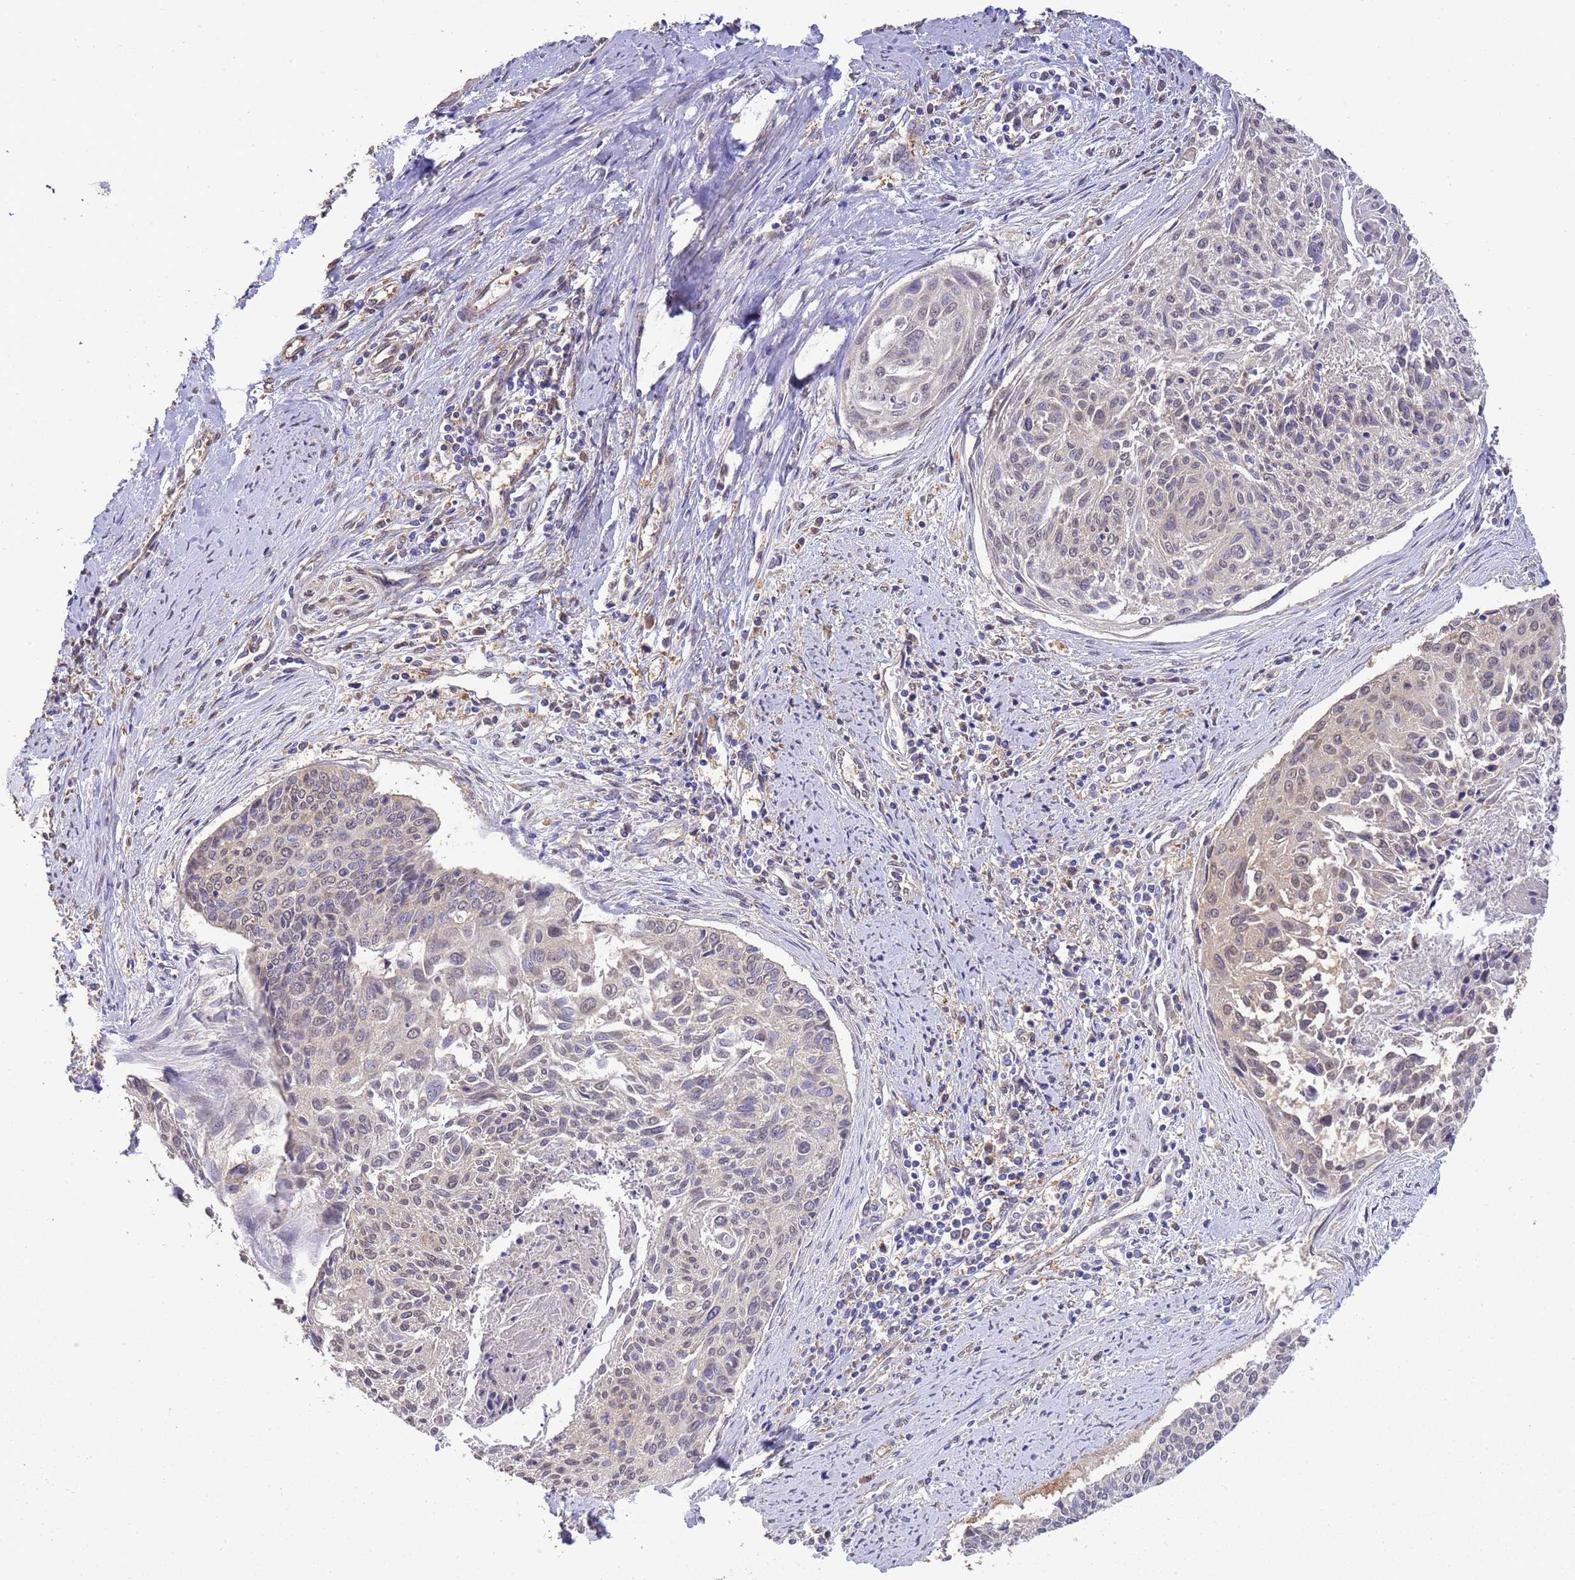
{"staining": {"intensity": "weak", "quantity": "<25%", "location": "nuclear"}, "tissue": "cervical cancer", "cell_type": "Tumor cells", "image_type": "cancer", "snomed": [{"axis": "morphology", "description": "Squamous cell carcinoma, NOS"}, {"axis": "topography", "description": "Cervix"}], "caption": "High magnification brightfield microscopy of cervical squamous cell carcinoma stained with DAB (brown) and counterstained with hematoxylin (blue): tumor cells show no significant staining.", "gene": "NPHP1", "patient": {"sex": "female", "age": 55}}